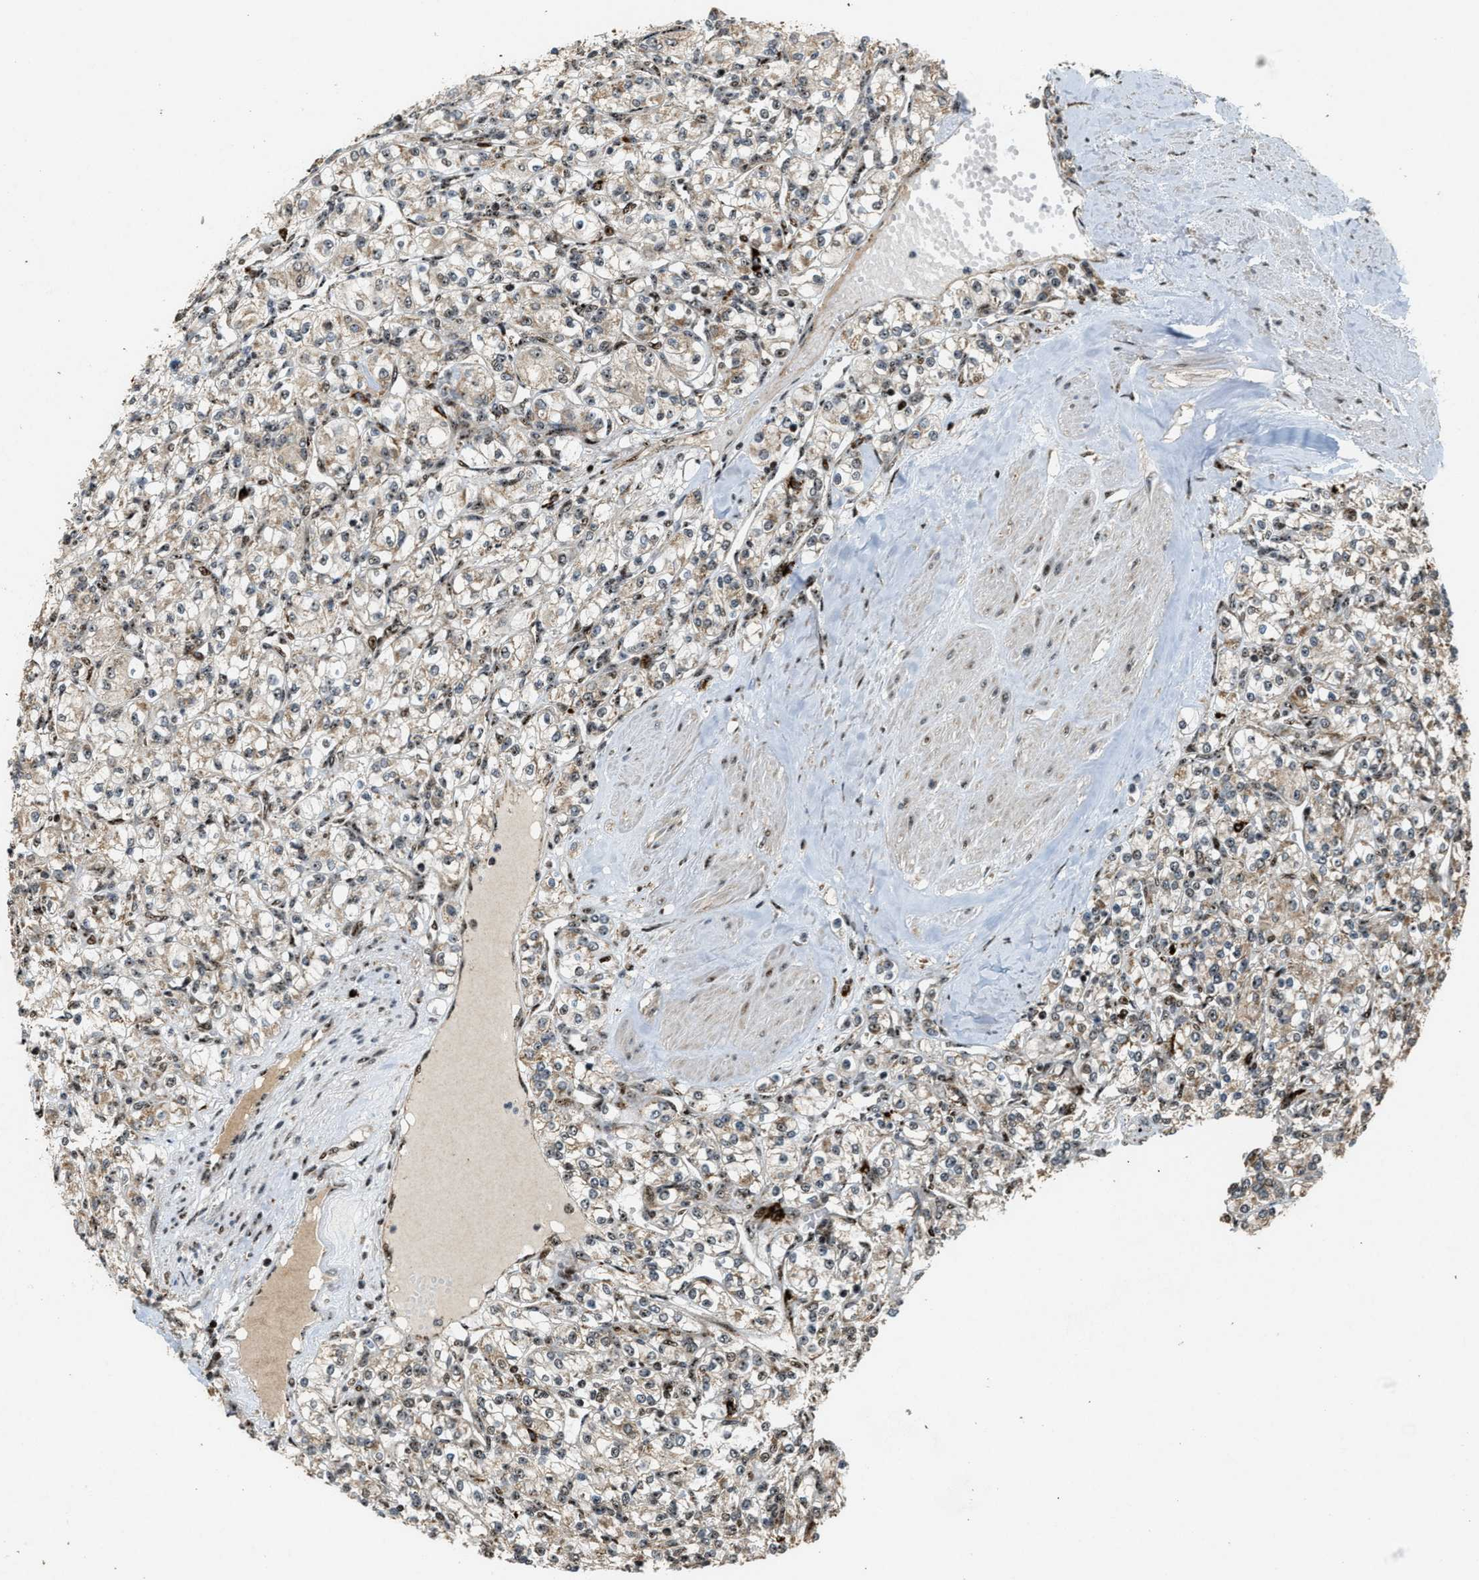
{"staining": {"intensity": "moderate", "quantity": "<25%", "location": "cytoplasmic/membranous"}, "tissue": "renal cancer", "cell_type": "Tumor cells", "image_type": "cancer", "snomed": [{"axis": "morphology", "description": "Adenocarcinoma, NOS"}, {"axis": "topography", "description": "Kidney"}], "caption": "An IHC histopathology image of tumor tissue is shown. Protein staining in brown labels moderate cytoplasmic/membranous positivity in renal cancer (adenocarcinoma) within tumor cells.", "gene": "ZNF687", "patient": {"sex": "male", "age": 77}}